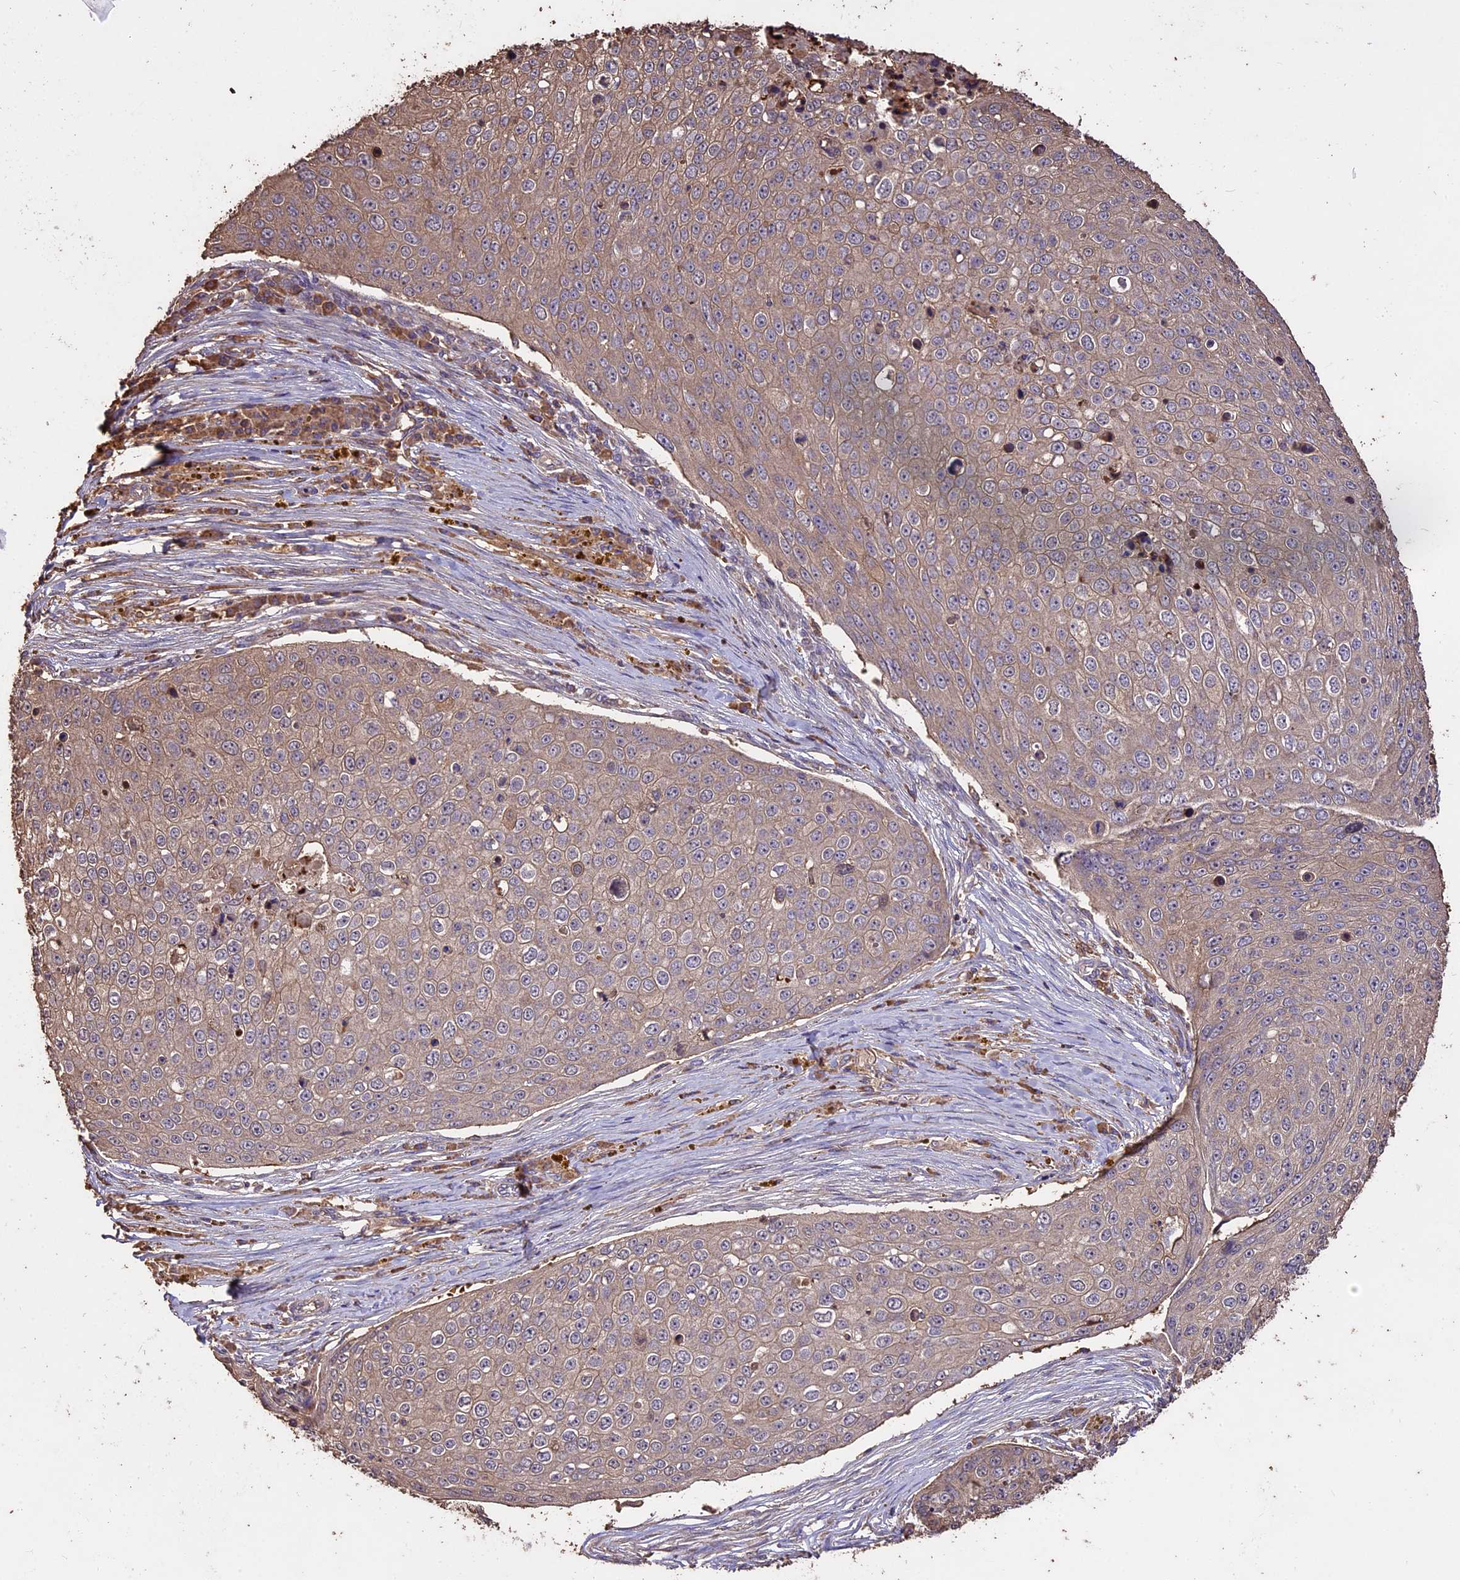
{"staining": {"intensity": "moderate", "quantity": ">75%", "location": "cytoplasmic/membranous"}, "tissue": "skin cancer", "cell_type": "Tumor cells", "image_type": "cancer", "snomed": [{"axis": "morphology", "description": "Squamous cell carcinoma, NOS"}, {"axis": "topography", "description": "Skin"}], "caption": "Human squamous cell carcinoma (skin) stained with a protein marker shows moderate staining in tumor cells.", "gene": "CRLF1", "patient": {"sex": "male", "age": 71}}